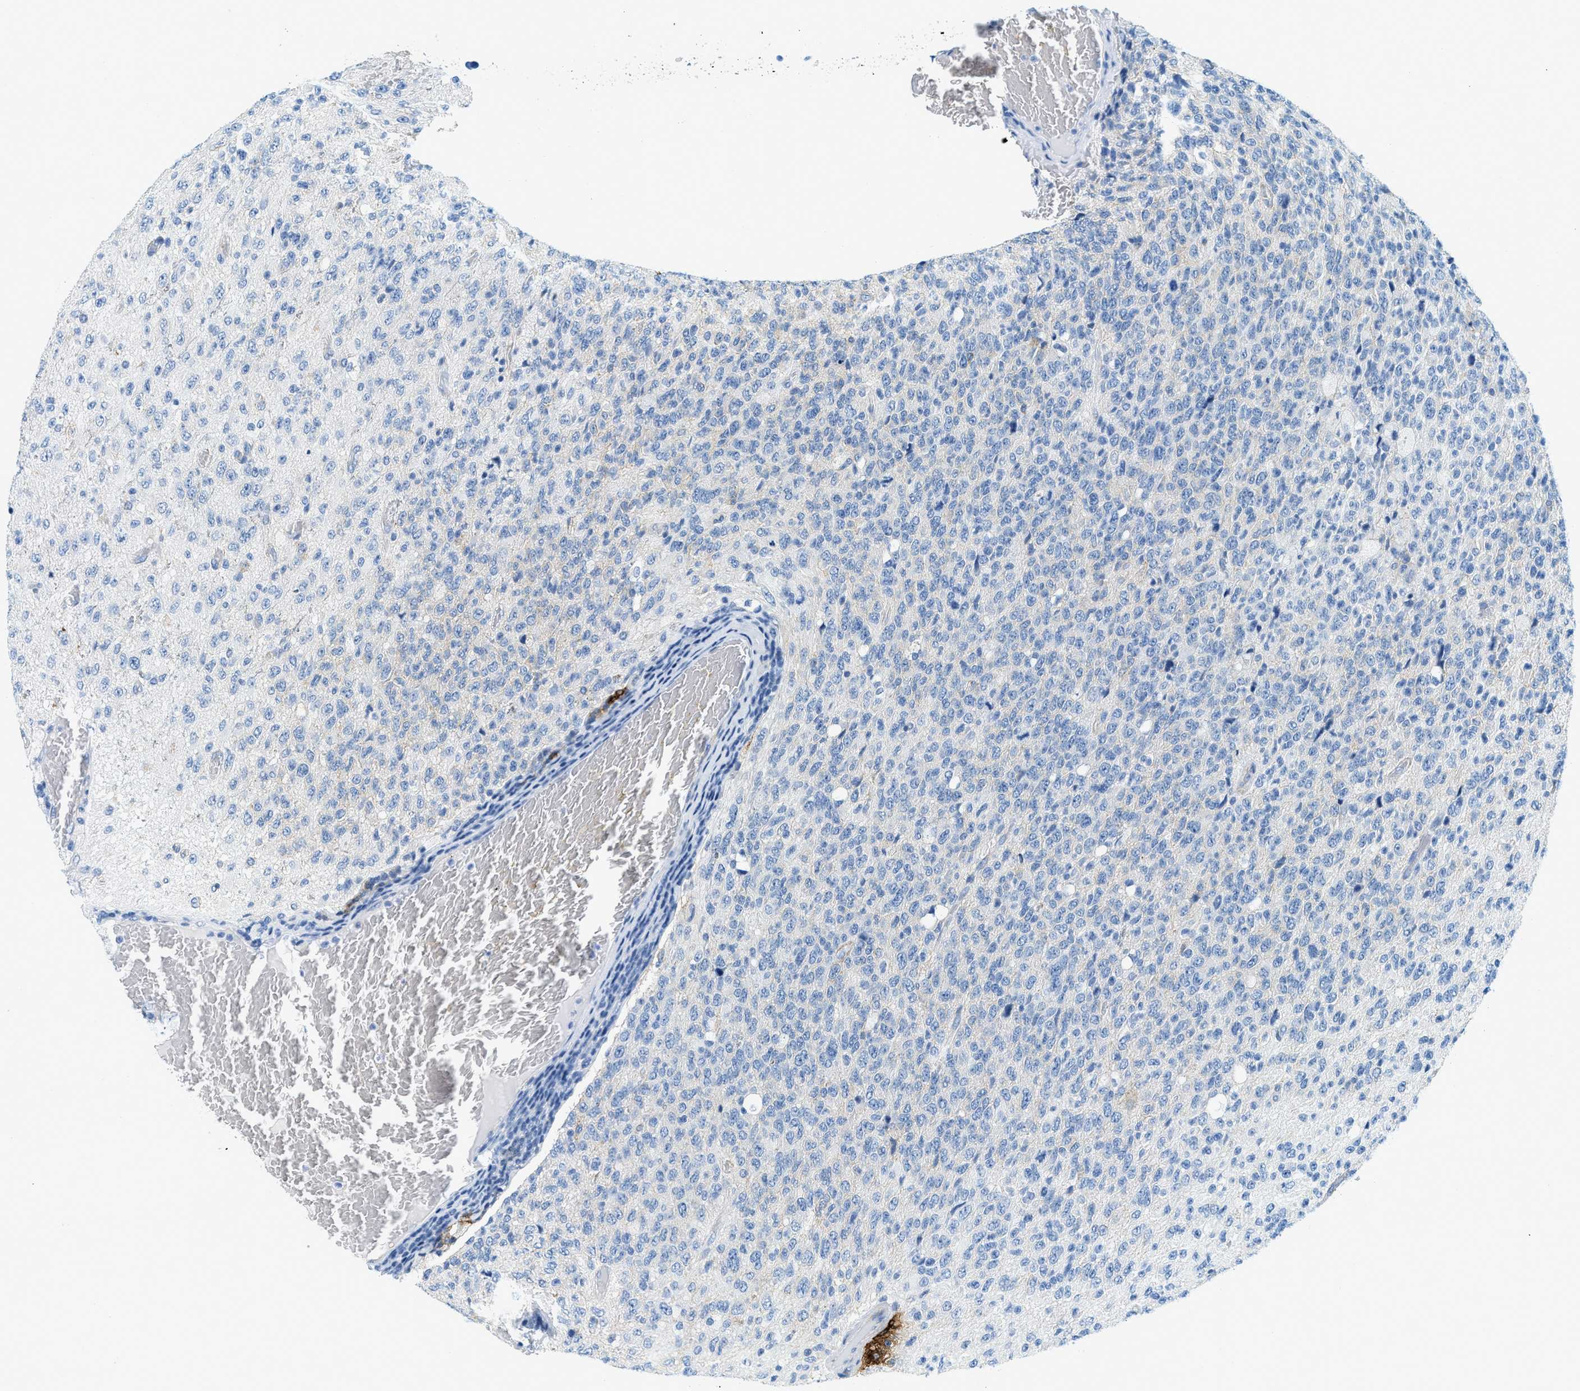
{"staining": {"intensity": "negative", "quantity": "none", "location": "none"}, "tissue": "glioma", "cell_type": "Tumor cells", "image_type": "cancer", "snomed": [{"axis": "morphology", "description": "Glioma, malignant, High grade"}, {"axis": "topography", "description": "pancreas cauda"}], "caption": "This is an immunohistochemistry image of malignant glioma (high-grade). There is no staining in tumor cells.", "gene": "TPSAB1", "patient": {"sex": "male", "age": 60}}